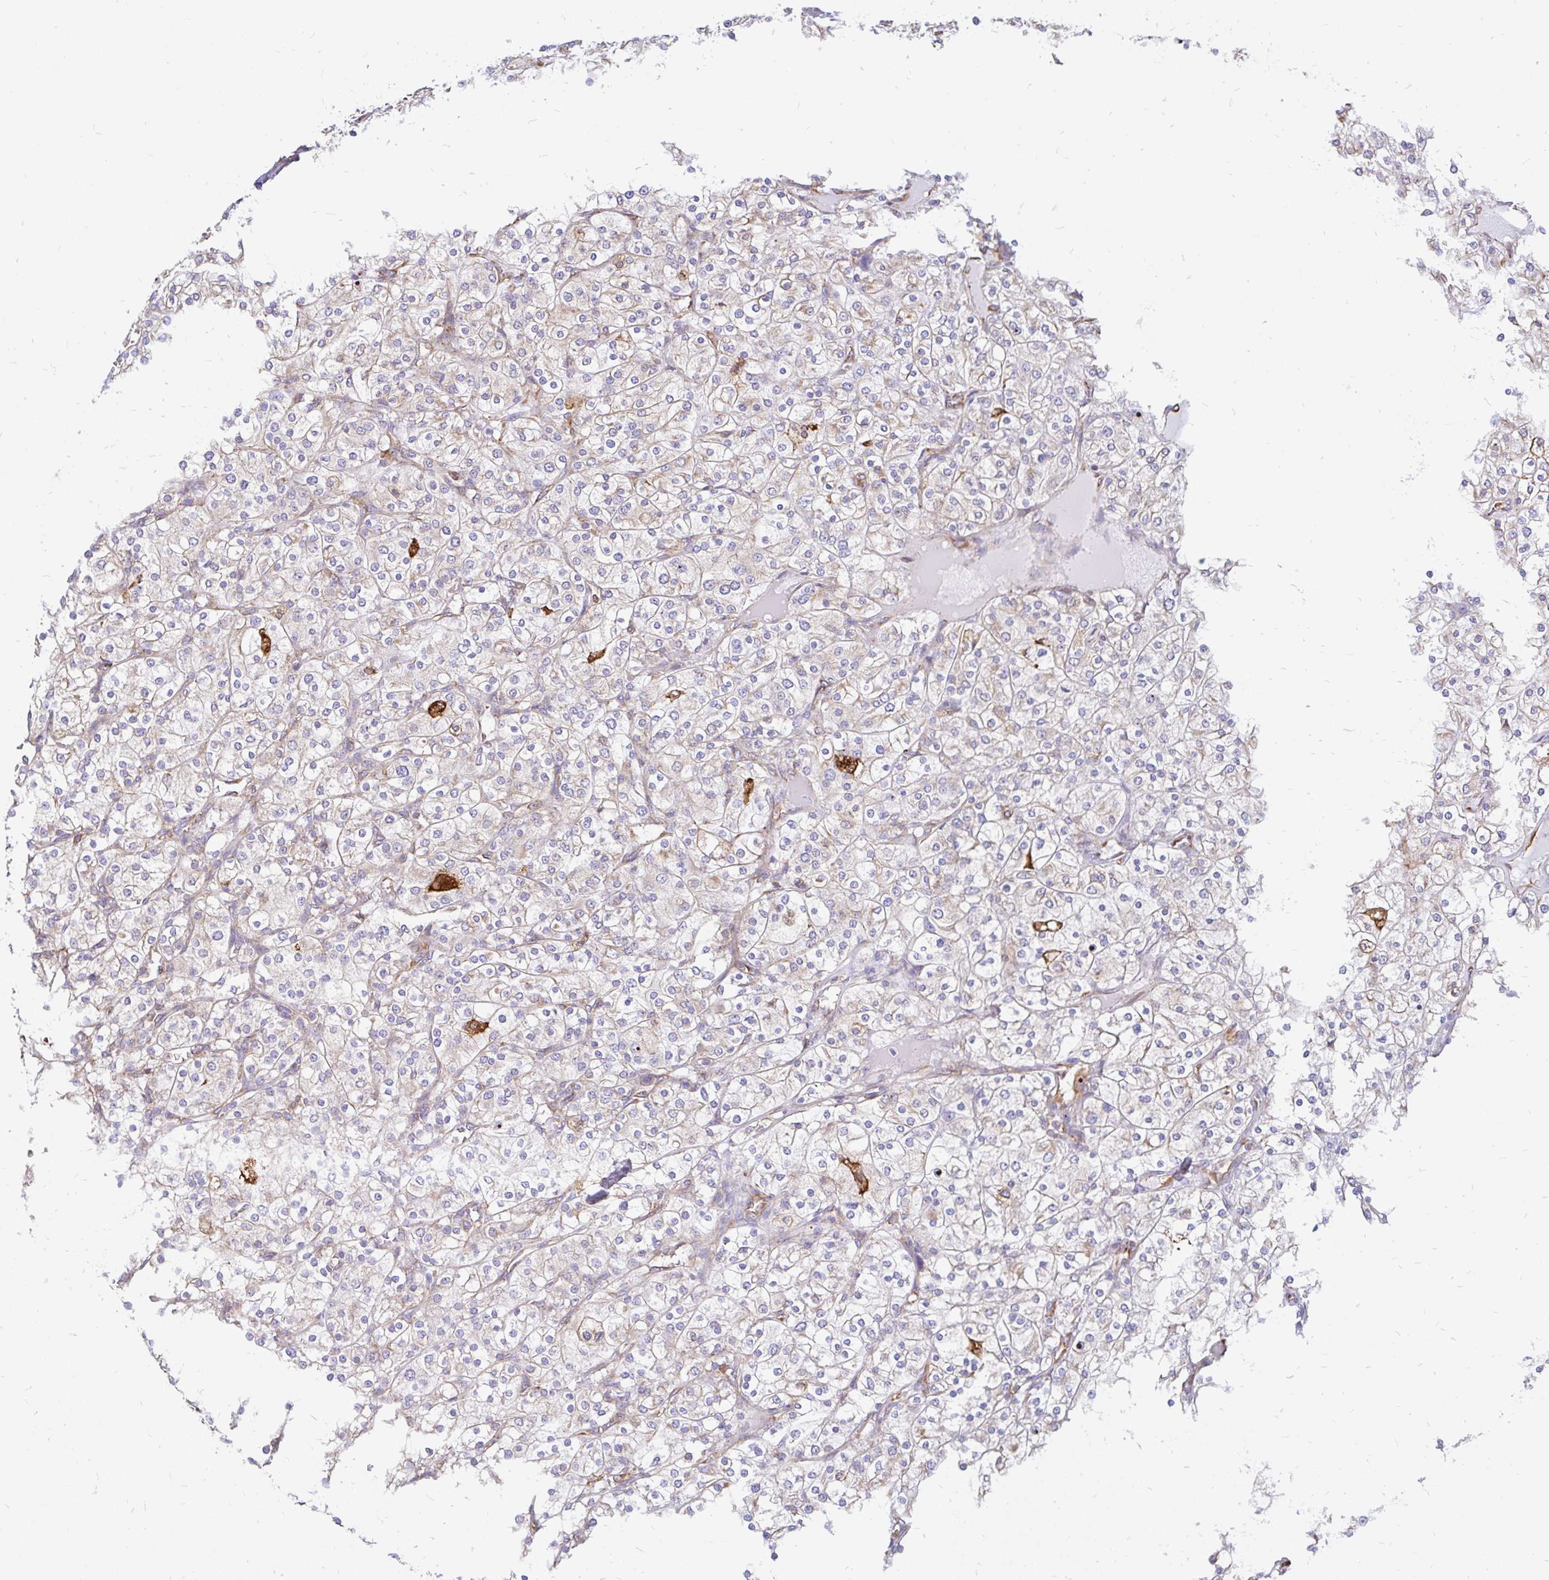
{"staining": {"intensity": "weak", "quantity": "<25%", "location": "cytoplasmic/membranous"}, "tissue": "renal cancer", "cell_type": "Tumor cells", "image_type": "cancer", "snomed": [{"axis": "morphology", "description": "Adenocarcinoma, NOS"}, {"axis": "topography", "description": "Kidney"}], "caption": "DAB (3,3'-diaminobenzidine) immunohistochemical staining of human renal cancer (adenocarcinoma) reveals no significant positivity in tumor cells.", "gene": "EML5", "patient": {"sex": "male", "age": 80}}